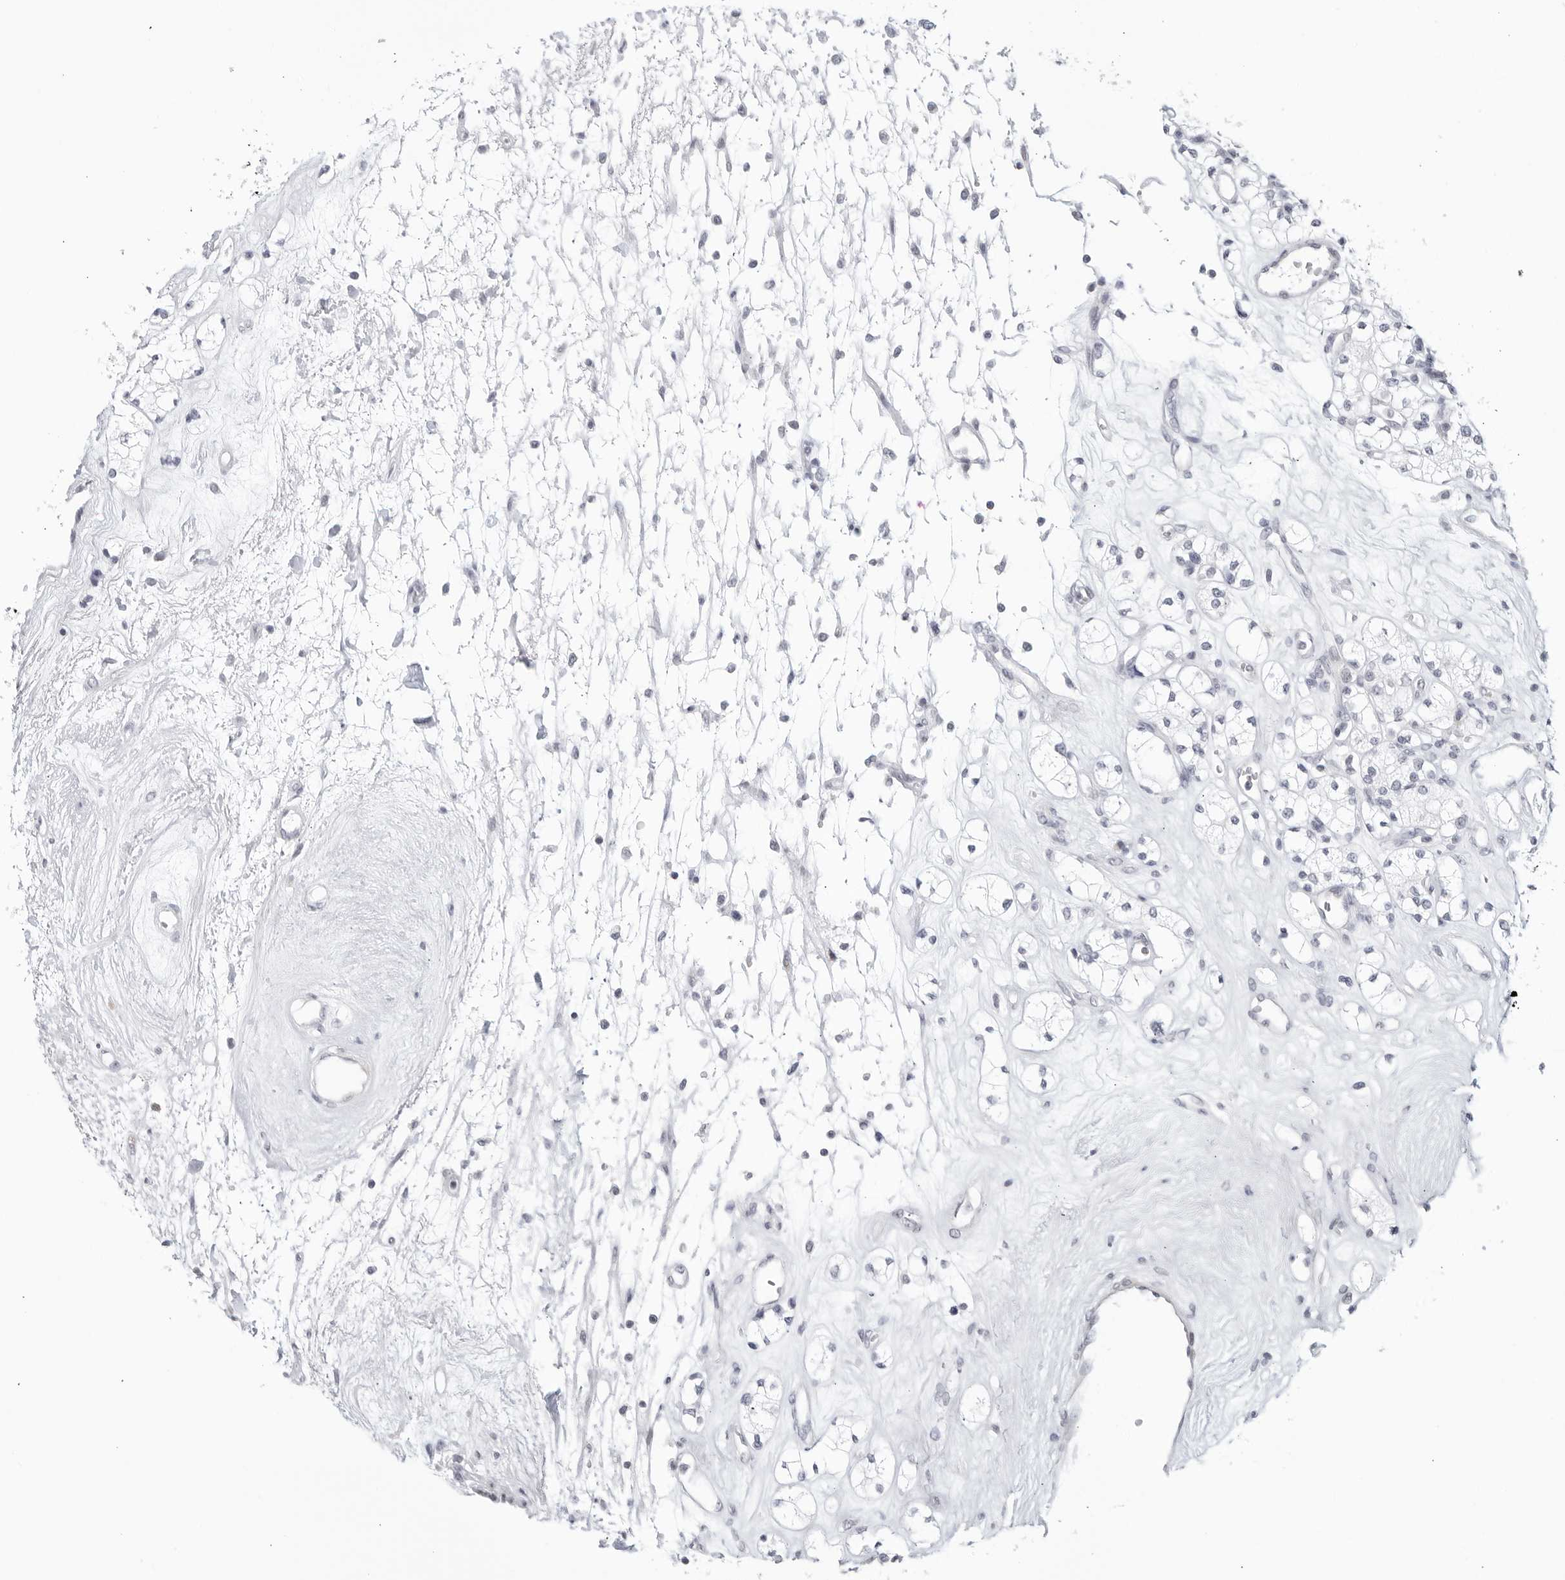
{"staining": {"intensity": "negative", "quantity": "none", "location": "none"}, "tissue": "renal cancer", "cell_type": "Tumor cells", "image_type": "cancer", "snomed": [{"axis": "morphology", "description": "Adenocarcinoma, NOS"}, {"axis": "topography", "description": "Kidney"}], "caption": "Adenocarcinoma (renal) was stained to show a protein in brown. There is no significant staining in tumor cells.", "gene": "WDTC1", "patient": {"sex": "male", "age": 77}}